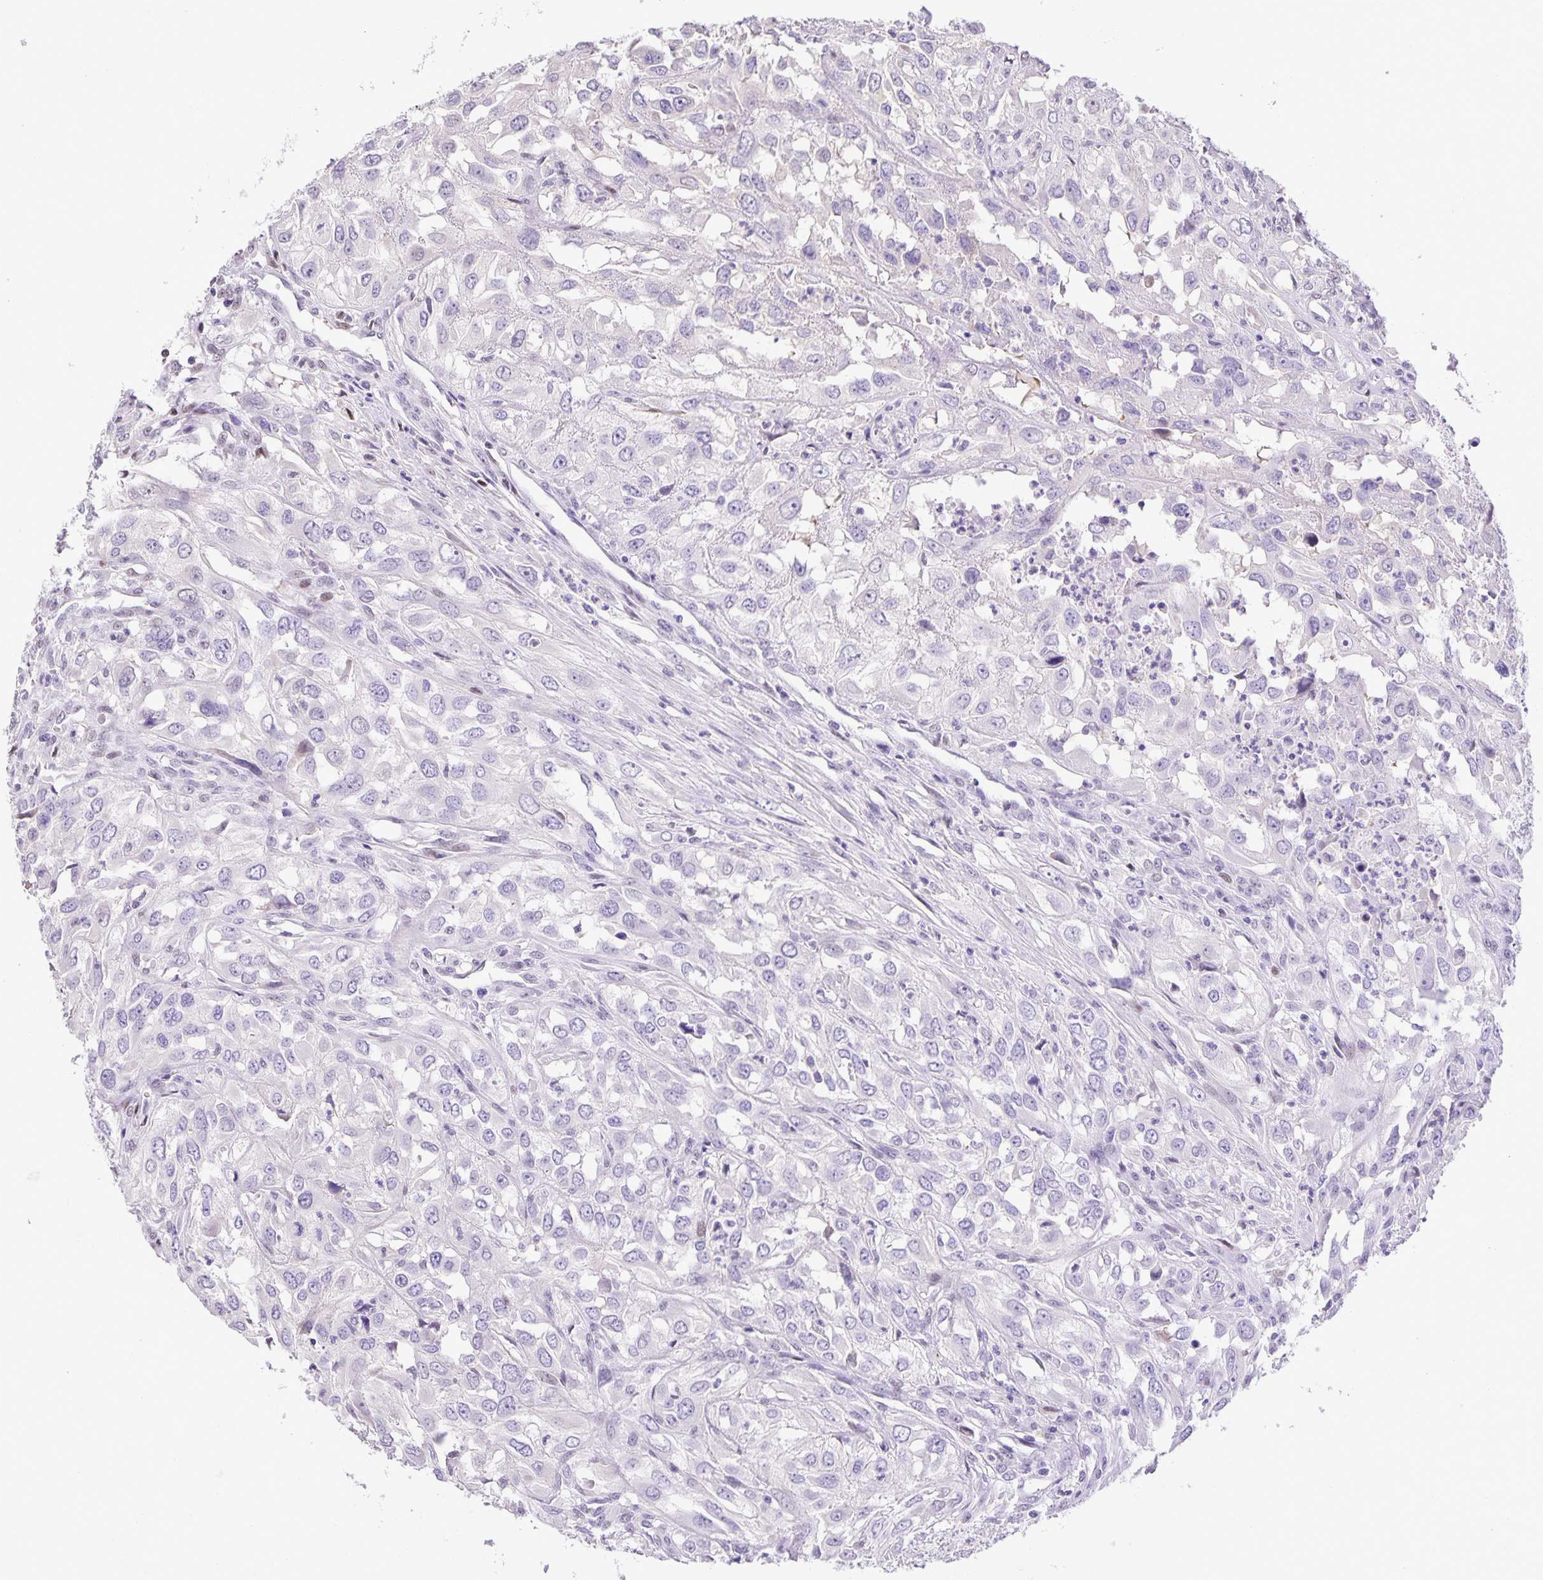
{"staining": {"intensity": "negative", "quantity": "none", "location": "none"}, "tissue": "urothelial cancer", "cell_type": "Tumor cells", "image_type": "cancer", "snomed": [{"axis": "morphology", "description": "Urothelial carcinoma, High grade"}, {"axis": "topography", "description": "Urinary bladder"}], "caption": "High magnification brightfield microscopy of high-grade urothelial carcinoma stained with DAB (3,3'-diaminobenzidine) (brown) and counterstained with hematoxylin (blue): tumor cells show no significant expression.", "gene": "ONECUT2", "patient": {"sex": "male", "age": 67}}